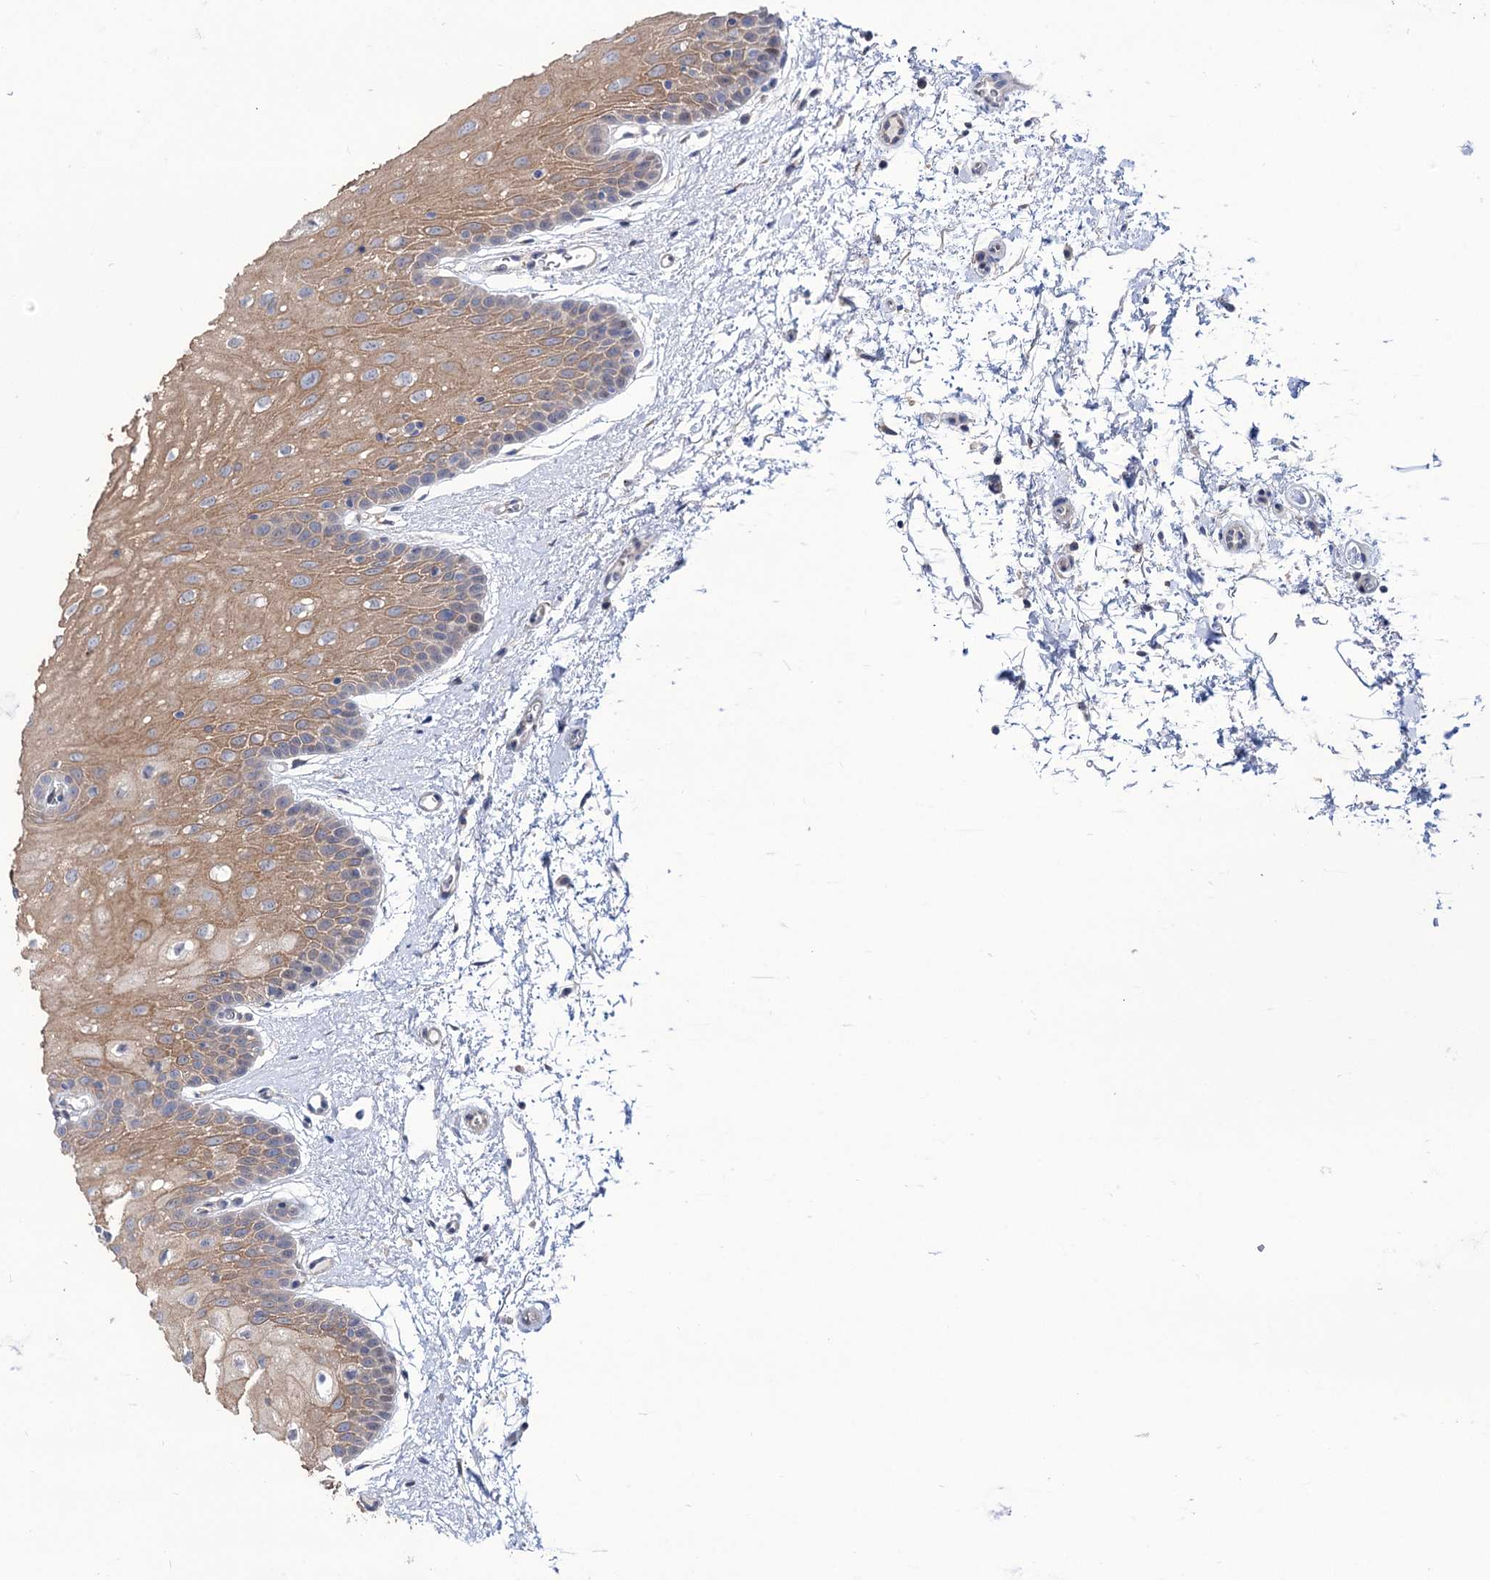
{"staining": {"intensity": "moderate", "quantity": "25%-75%", "location": "cytoplasmic/membranous"}, "tissue": "oral mucosa", "cell_type": "Squamous epithelial cells", "image_type": "normal", "snomed": [{"axis": "morphology", "description": "Normal tissue, NOS"}, {"axis": "topography", "description": "Oral tissue"}, {"axis": "topography", "description": "Tounge, NOS"}], "caption": "Oral mucosa stained with a brown dye displays moderate cytoplasmic/membranous positive positivity in approximately 25%-75% of squamous epithelial cells.", "gene": "SEC24A", "patient": {"sex": "female", "age": 73}}